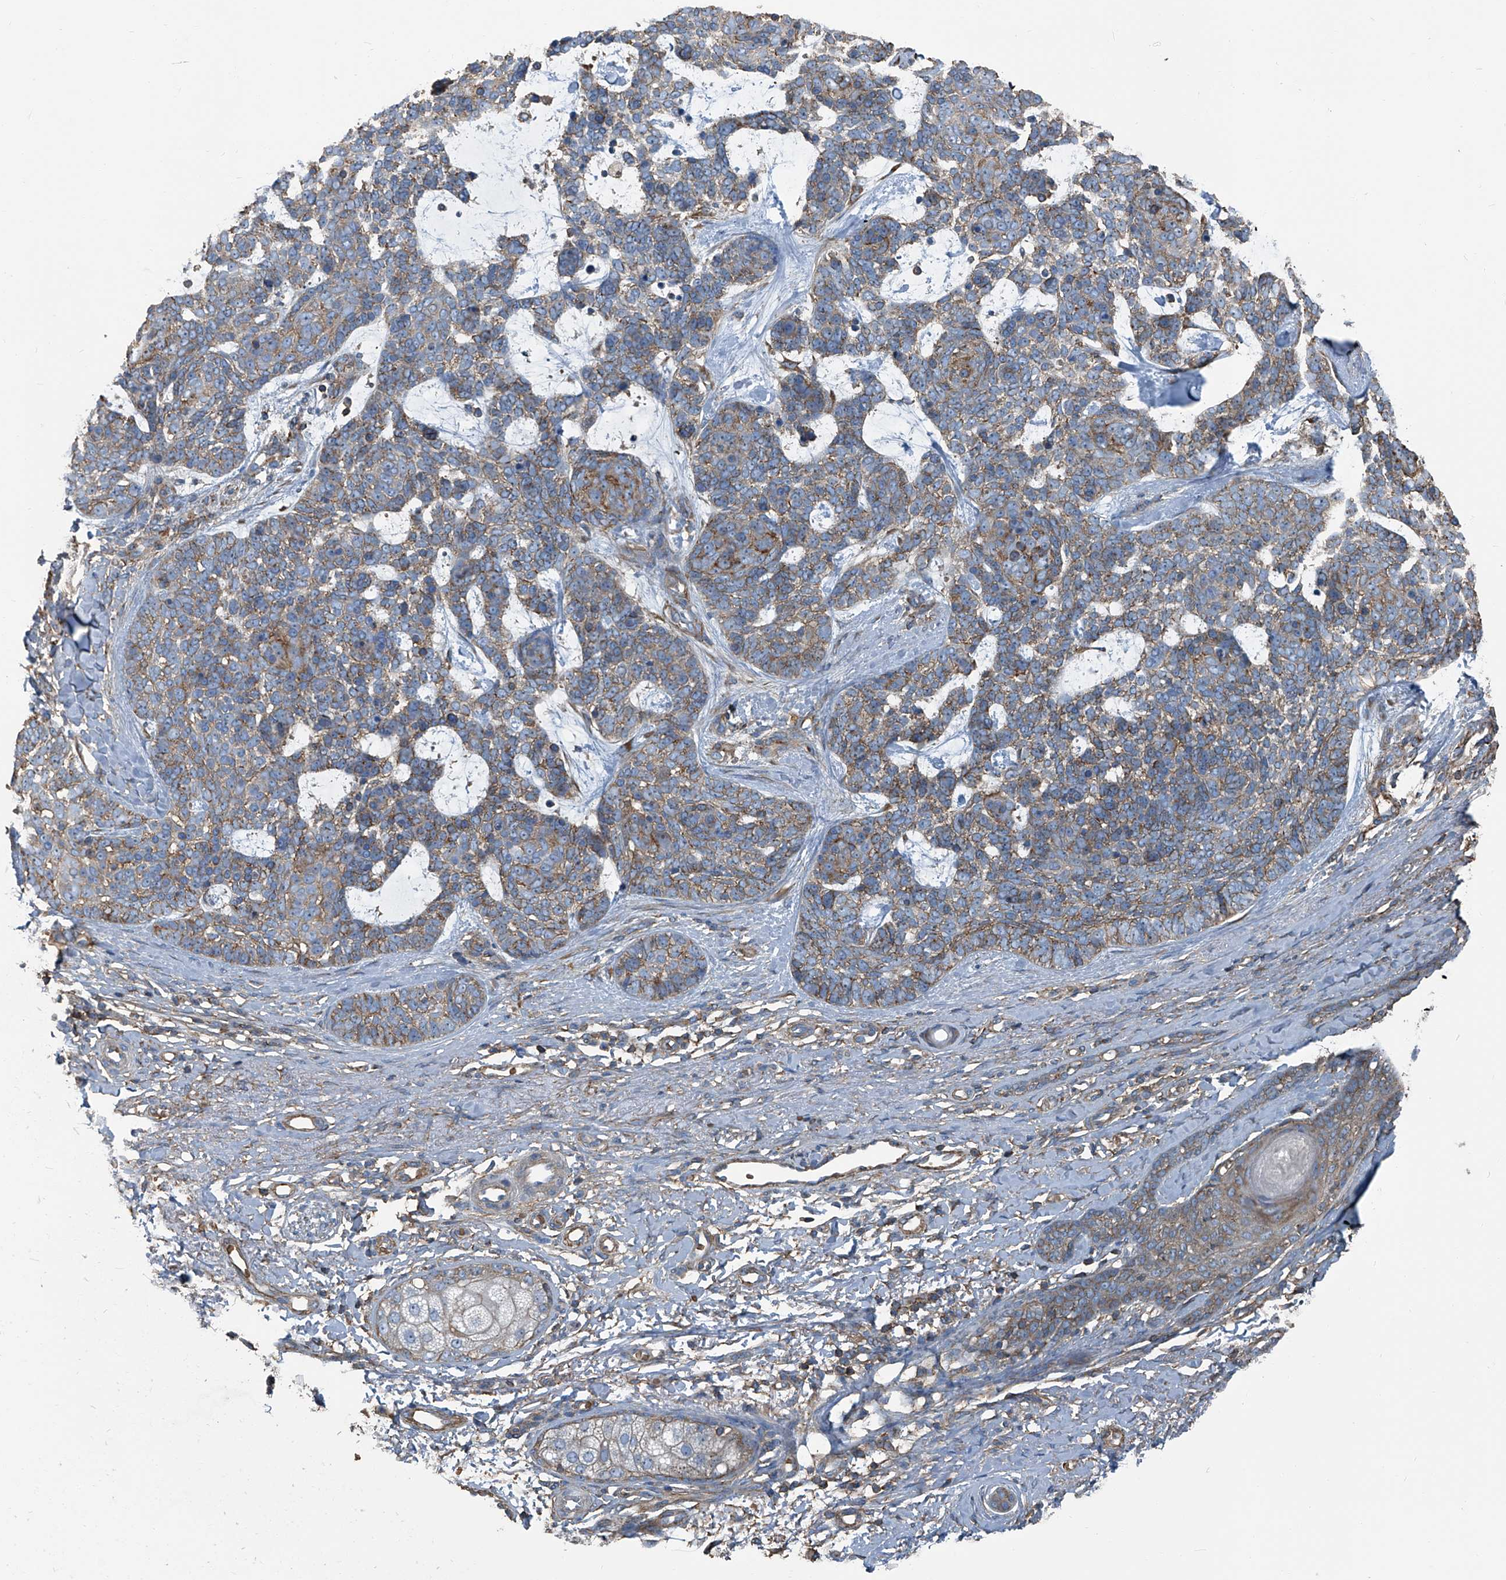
{"staining": {"intensity": "moderate", "quantity": "25%-75%", "location": "cytoplasmic/membranous"}, "tissue": "skin cancer", "cell_type": "Tumor cells", "image_type": "cancer", "snomed": [{"axis": "morphology", "description": "Basal cell carcinoma"}, {"axis": "topography", "description": "Skin"}], "caption": "This histopathology image exhibits skin cancer stained with immunohistochemistry to label a protein in brown. The cytoplasmic/membranous of tumor cells show moderate positivity for the protein. Nuclei are counter-stained blue.", "gene": "SEPTIN7", "patient": {"sex": "female", "age": 81}}